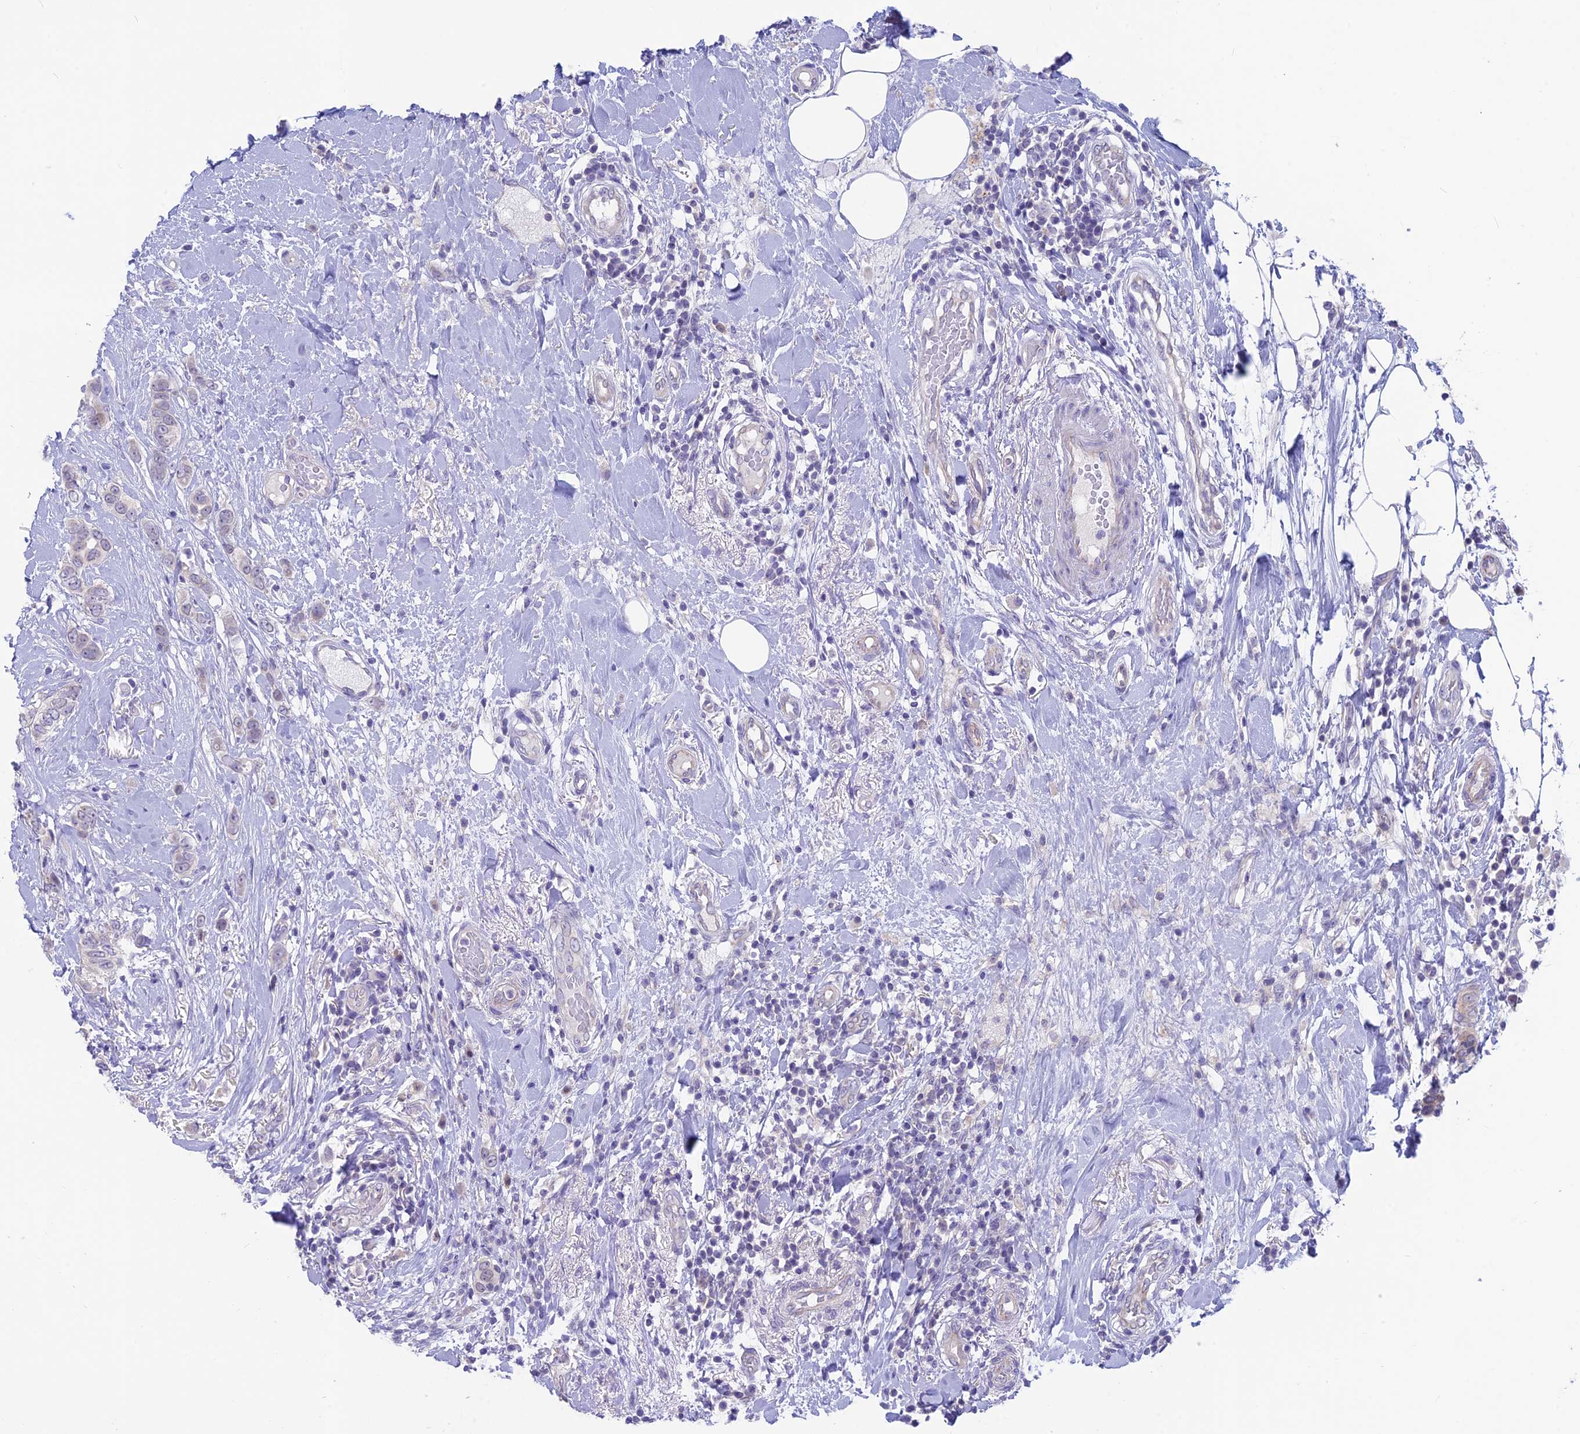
{"staining": {"intensity": "negative", "quantity": "none", "location": "none"}, "tissue": "breast cancer", "cell_type": "Tumor cells", "image_type": "cancer", "snomed": [{"axis": "morphology", "description": "Lobular carcinoma"}, {"axis": "topography", "description": "Breast"}], "caption": "The histopathology image exhibits no staining of tumor cells in breast cancer. Nuclei are stained in blue.", "gene": "SNTN", "patient": {"sex": "female", "age": 51}}